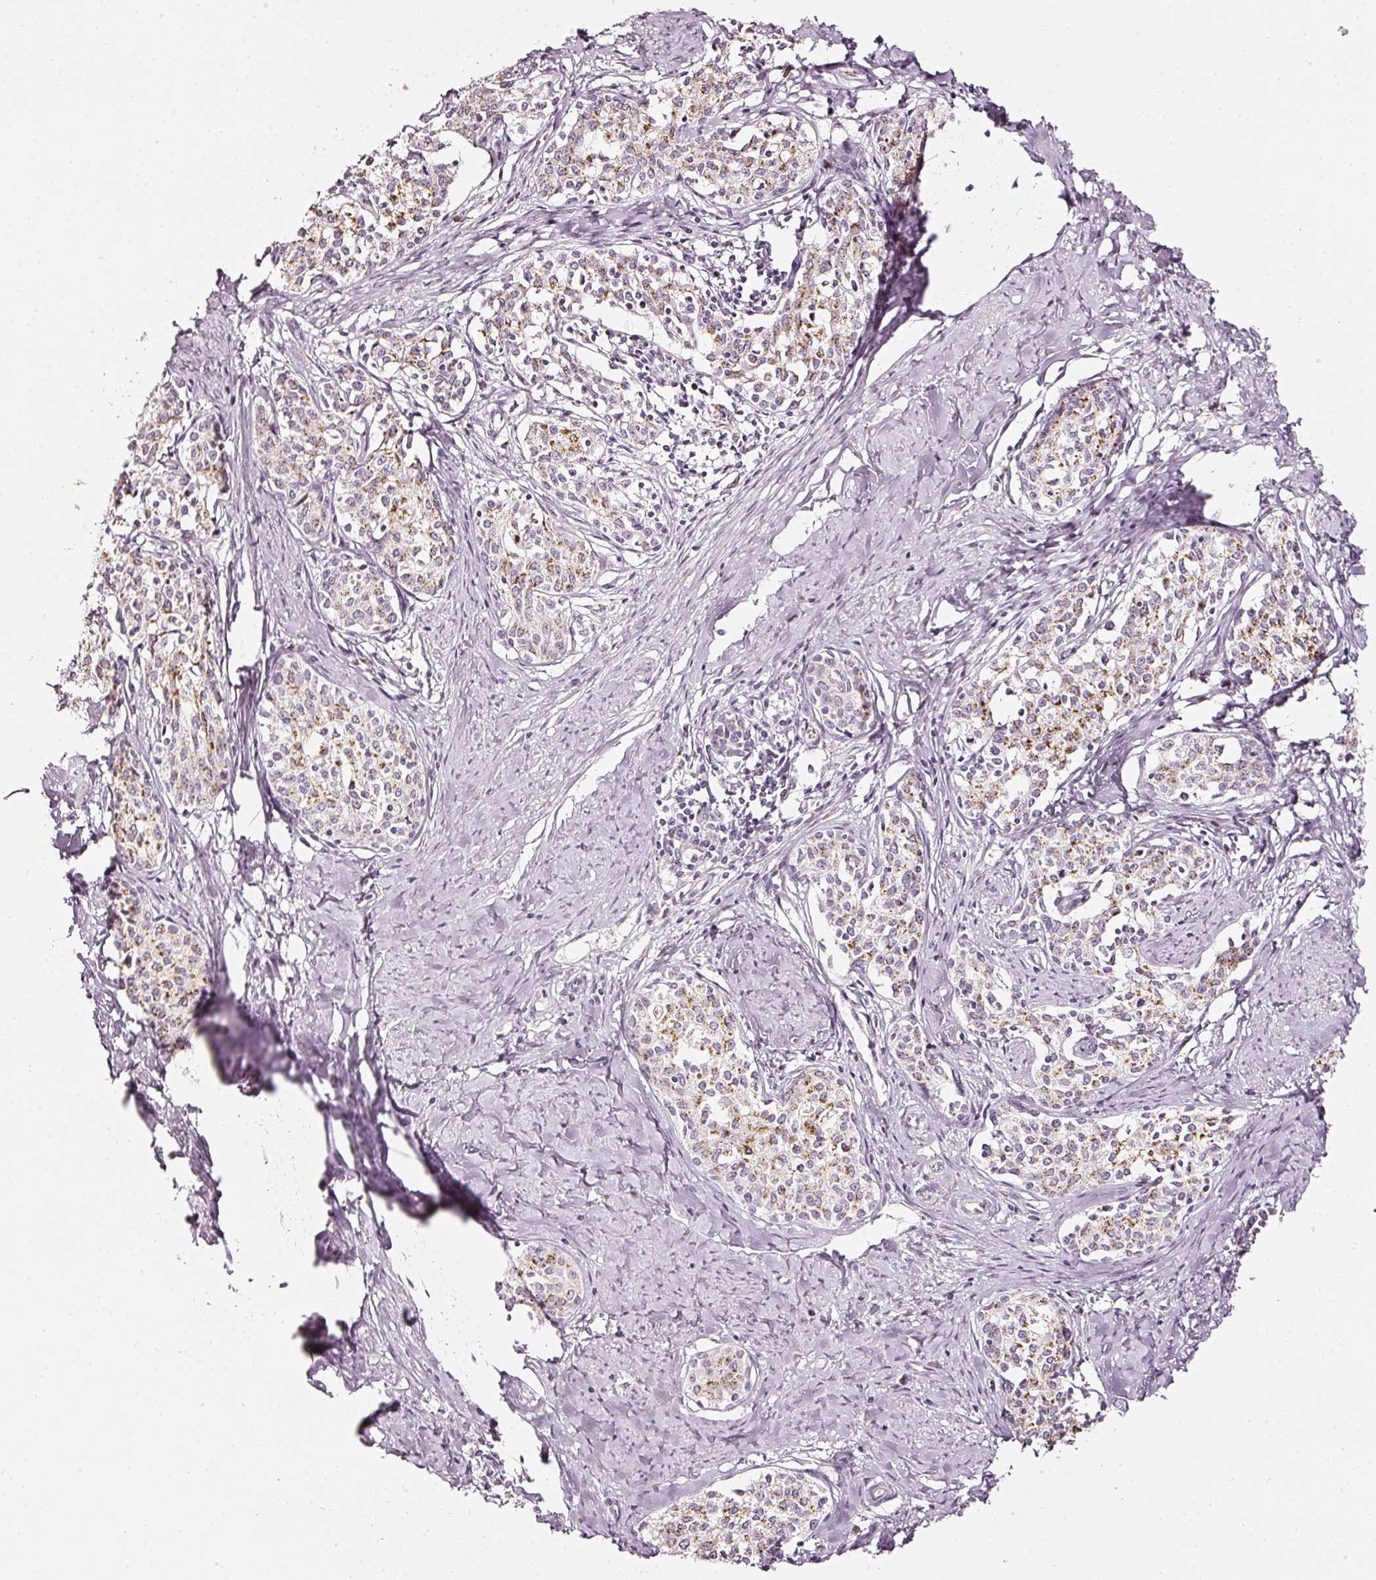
{"staining": {"intensity": "moderate", "quantity": "25%-75%", "location": "cytoplasmic/membranous"}, "tissue": "cervical cancer", "cell_type": "Tumor cells", "image_type": "cancer", "snomed": [{"axis": "morphology", "description": "Squamous cell carcinoma, NOS"}, {"axis": "morphology", "description": "Adenocarcinoma, NOS"}, {"axis": "topography", "description": "Cervix"}], "caption": "Cervical cancer stained with IHC demonstrates moderate cytoplasmic/membranous expression in about 25%-75% of tumor cells.", "gene": "SDF4", "patient": {"sex": "female", "age": 52}}